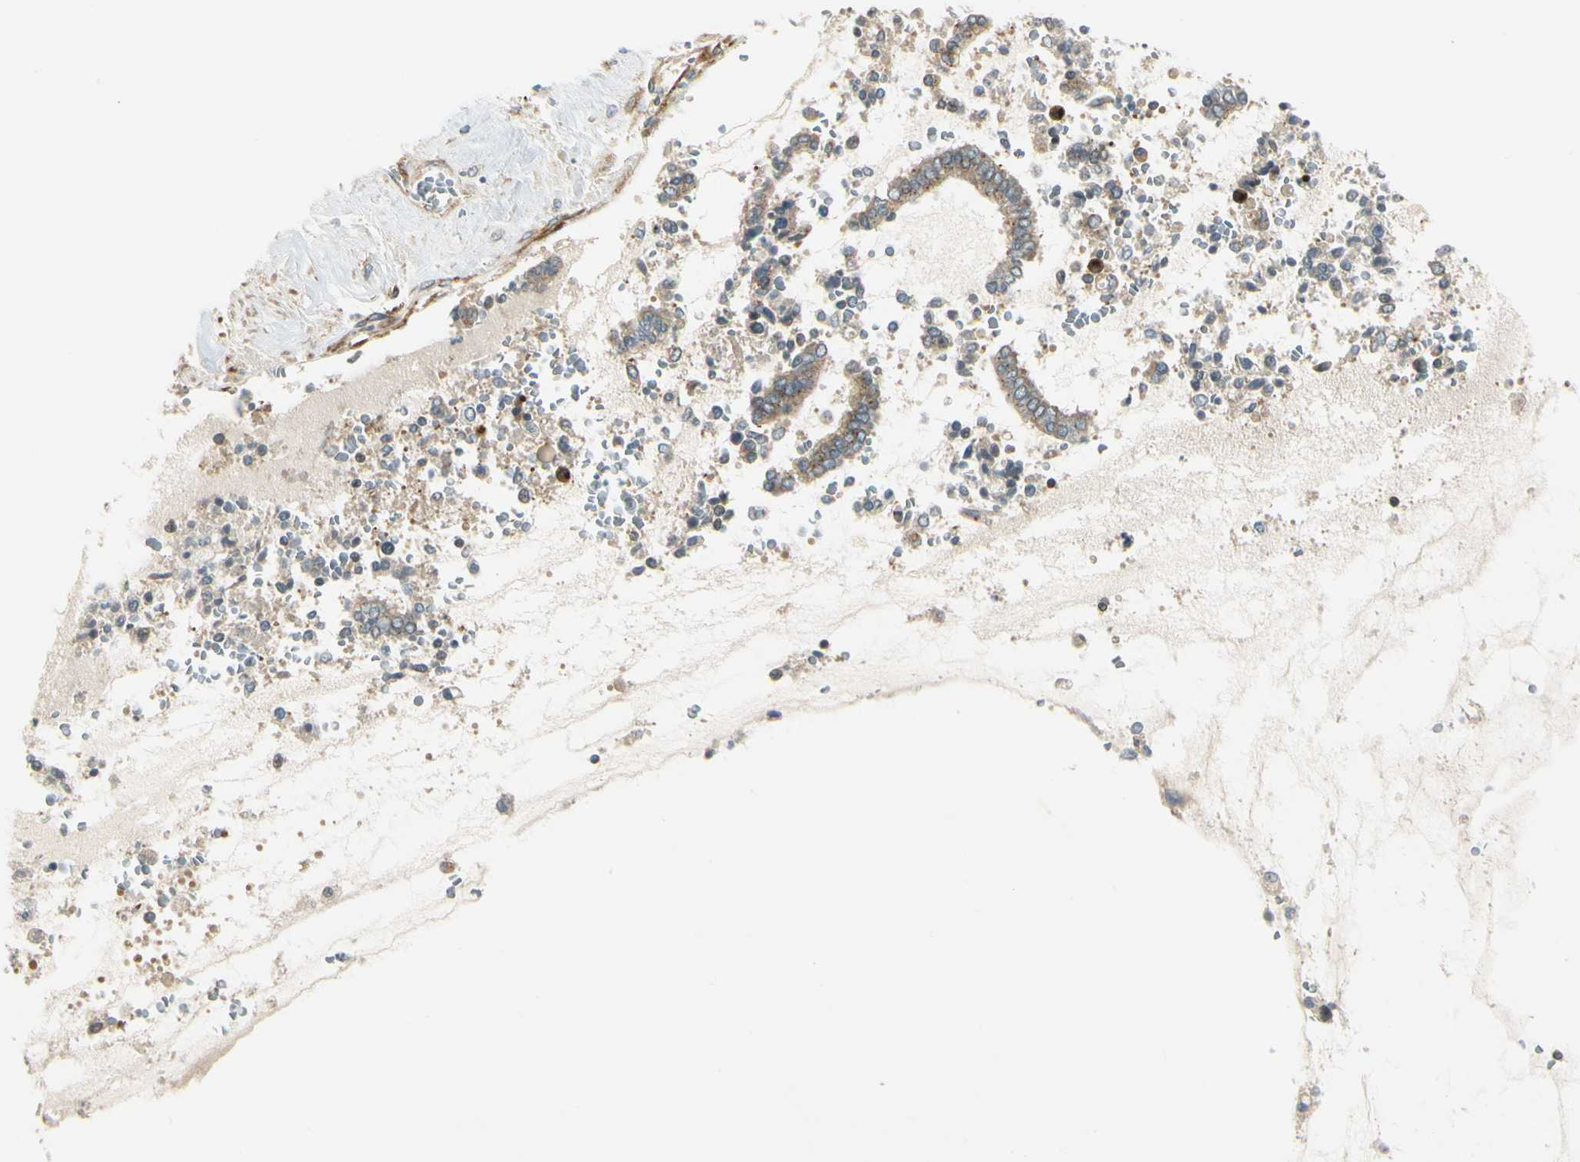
{"staining": {"intensity": "moderate", "quantity": ">75%", "location": "cytoplasmic/membranous"}, "tissue": "cervical cancer", "cell_type": "Tumor cells", "image_type": "cancer", "snomed": [{"axis": "morphology", "description": "Adenocarcinoma, NOS"}, {"axis": "topography", "description": "Cervix"}], "caption": "Cervical adenocarcinoma stained for a protein exhibits moderate cytoplasmic/membranous positivity in tumor cells.", "gene": "MANSC1", "patient": {"sex": "female", "age": 44}}